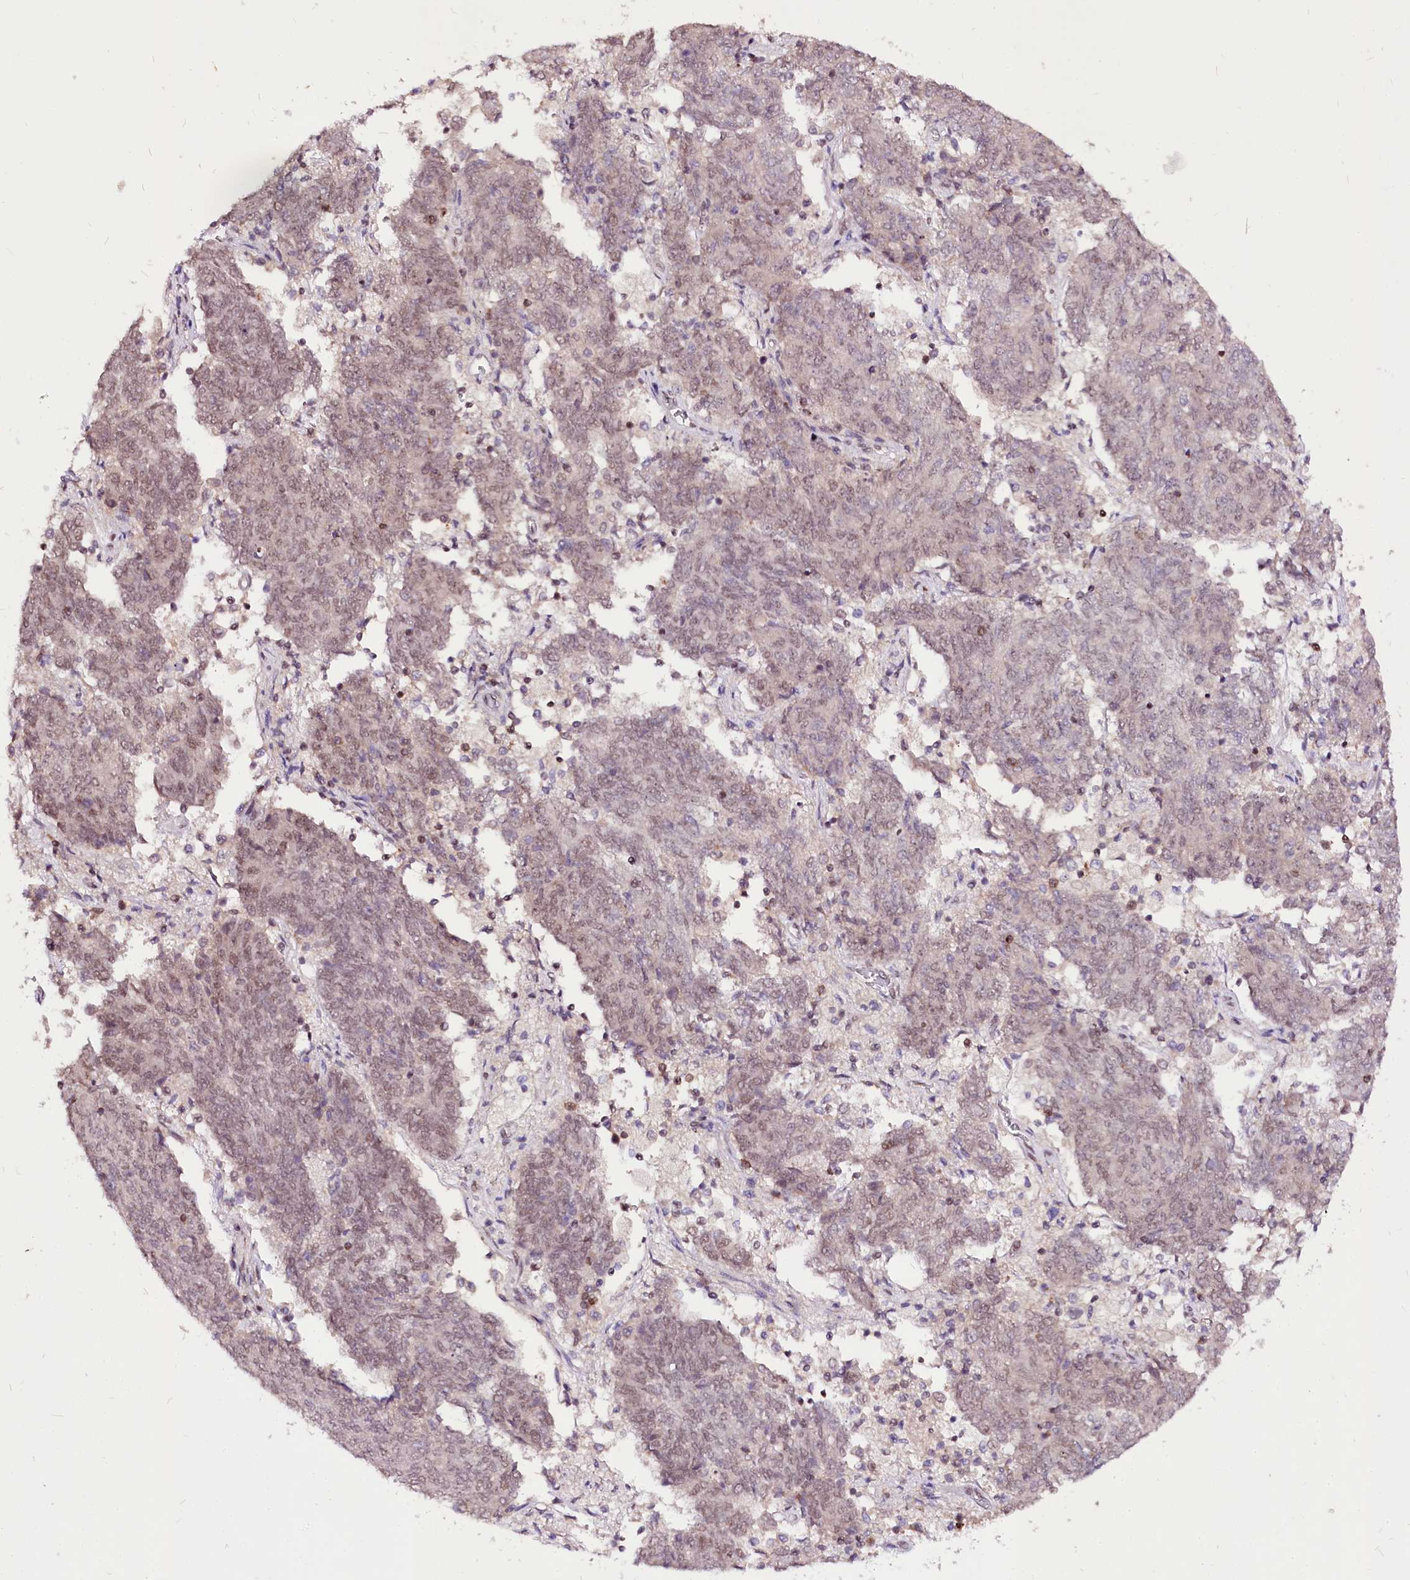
{"staining": {"intensity": "weak", "quantity": ">75%", "location": "nuclear"}, "tissue": "endometrial cancer", "cell_type": "Tumor cells", "image_type": "cancer", "snomed": [{"axis": "morphology", "description": "Adenocarcinoma, NOS"}, {"axis": "topography", "description": "Endometrium"}], "caption": "Immunohistochemistry image of neoplastic tissue: adenocarcinoma (endometrial) stained using IHC displays low levels of weak protein expression localized specifically in the nuclear of tumor cells, appearing as a nuclear brown color.", "gene": "POLA2", "patient": {"sex": "female", "age": 80}}